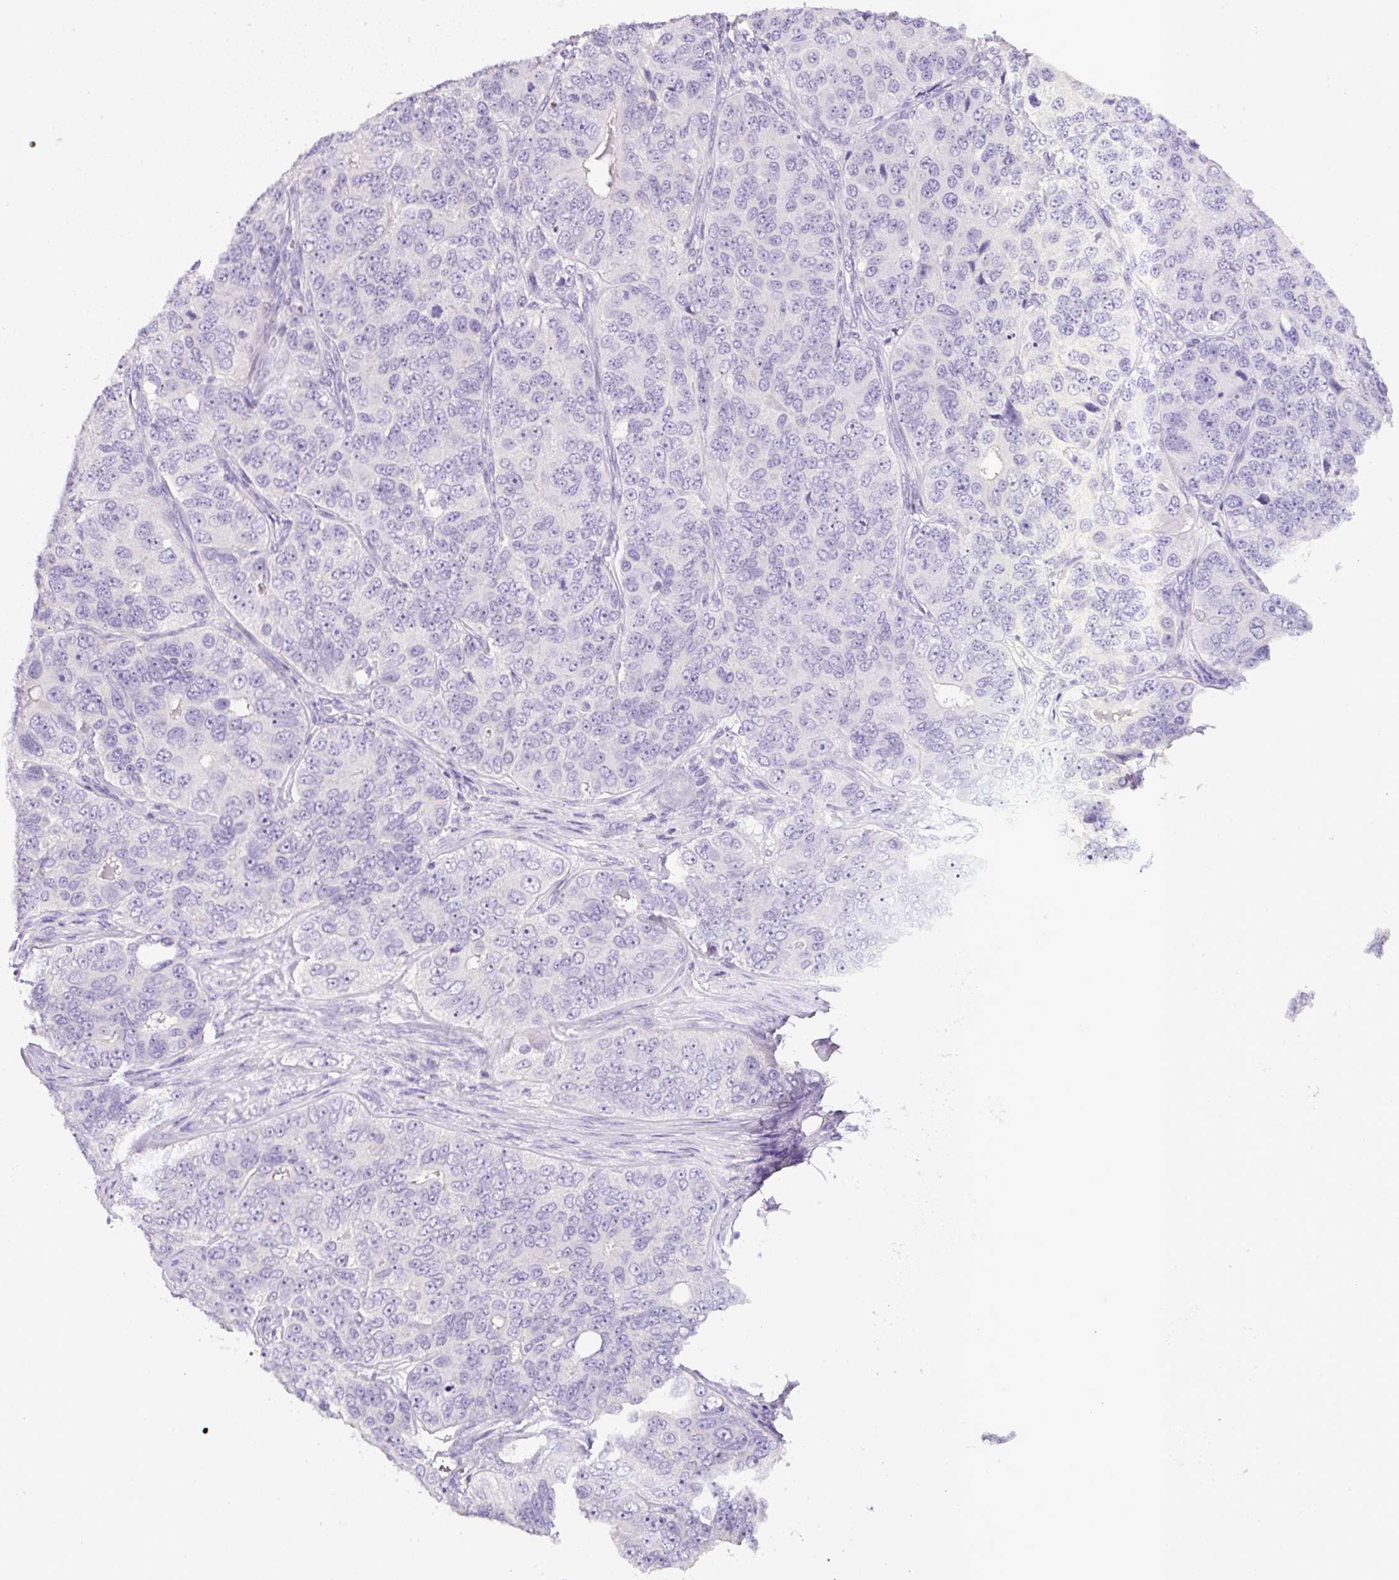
{"staining": {"intensity": "negative", "quantity": "none", "location": "none"}, "tissue": "ovarian cancer", "cell_type": "Tumor cells", "image_type": "cancer", "snomed": [{"axis": "morphology", "description": "Carcinoma, endometroid"}, {"axis": "topography", "description": "Ovary"}], "caption": "Micrograph shows no protein expression in tumor cells of ovarian cancer (endometroid carcinoma) tissue.", "gene": "OR14A2", "patient": {"sex": "female", "age": 51}}